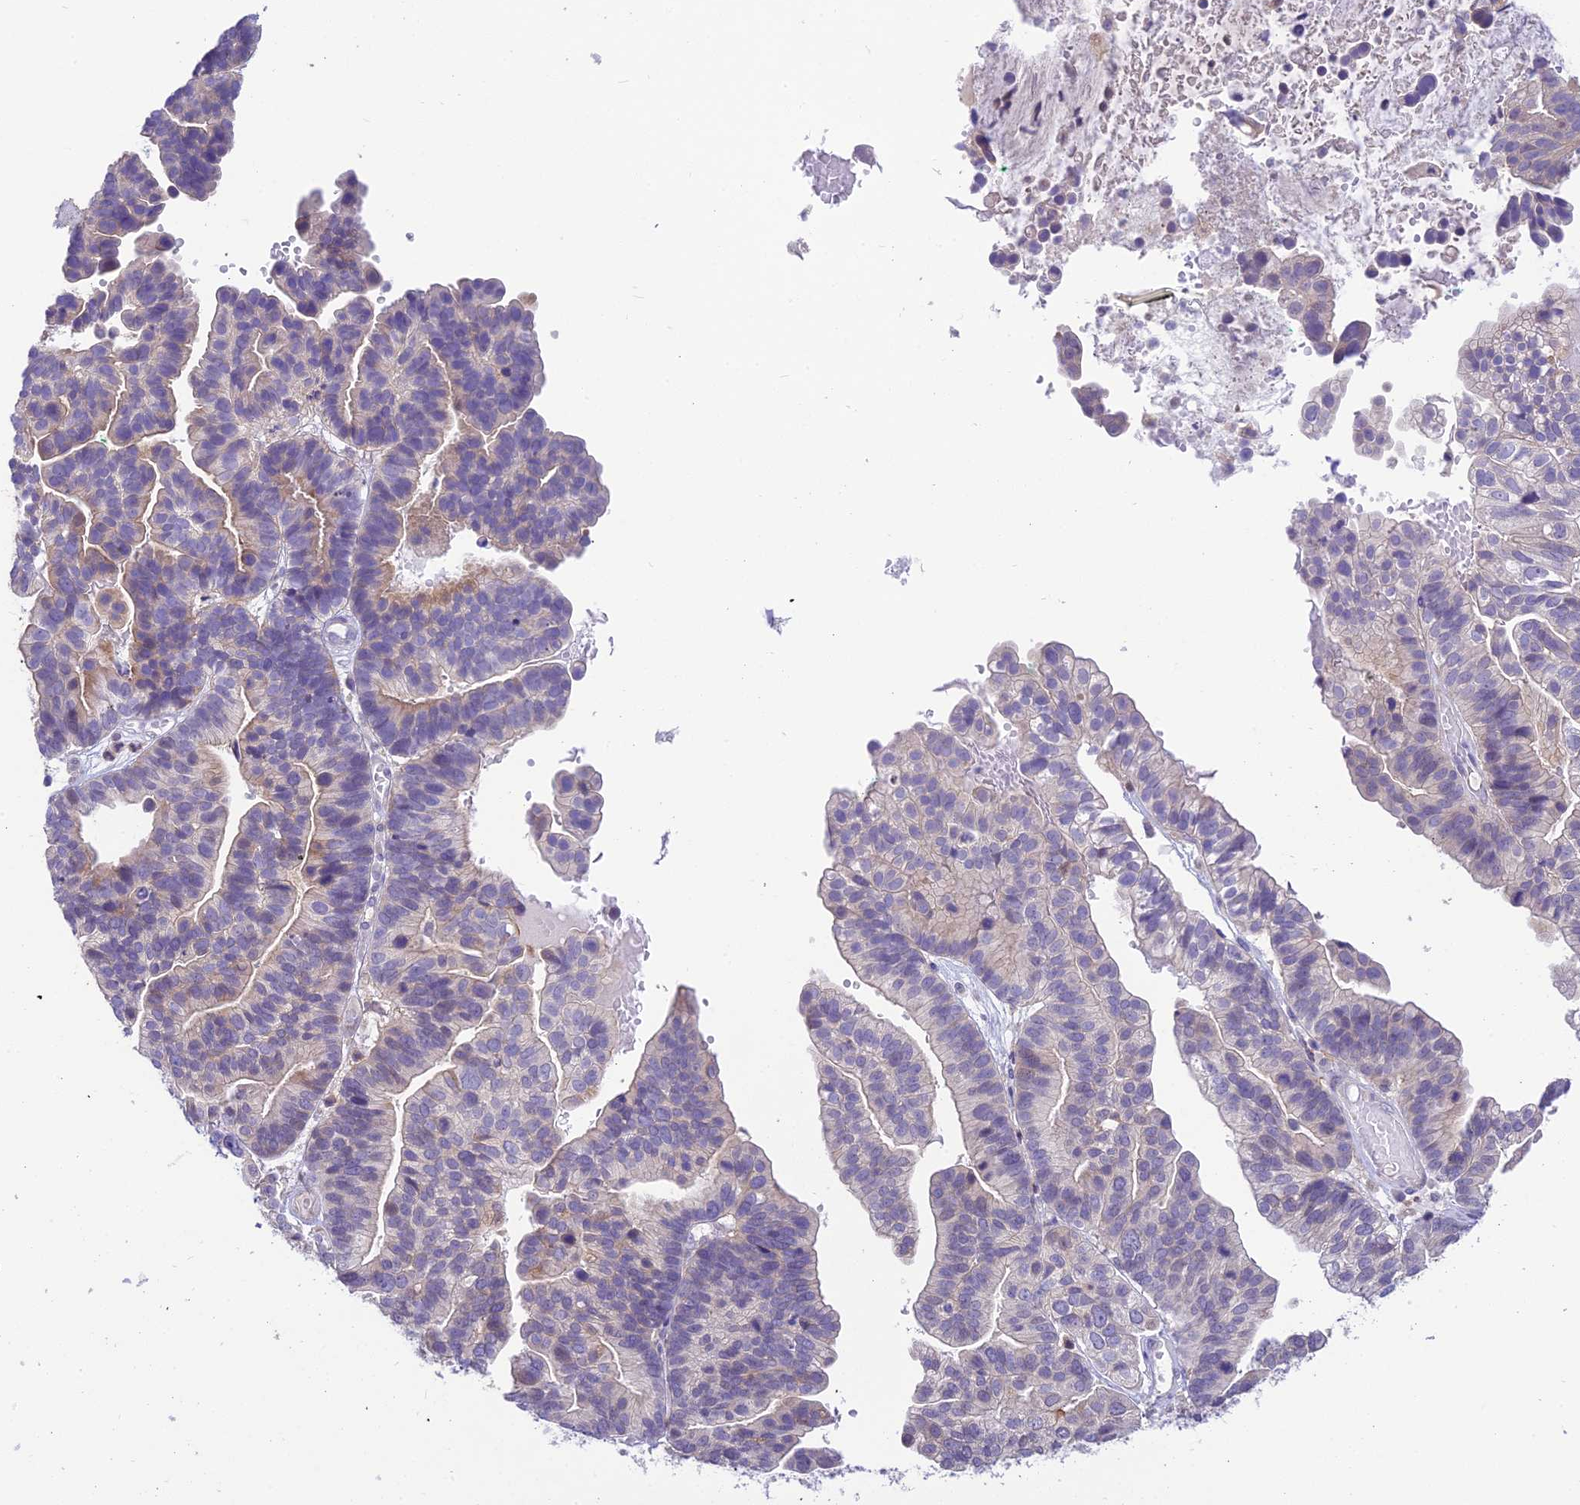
{"staining": {"intensity": "negative", "quantity": "none", "location": "none"}, "tissue": "ovarian cancer", "cell_type": "Tumor cells", "image_type": "cancer", "snomed": [{"axis": "morphology", "description": "Cystadenocarcinoma, serous, NOS"}, {"axis": "topography", "description": "Ovary"}], "caption": "Tumor cells are negative for protein expression in human ovarian serous cystadenocarcinoma.", "gene": "BMT2", "patient": {"sex": "female", "age": 56}}